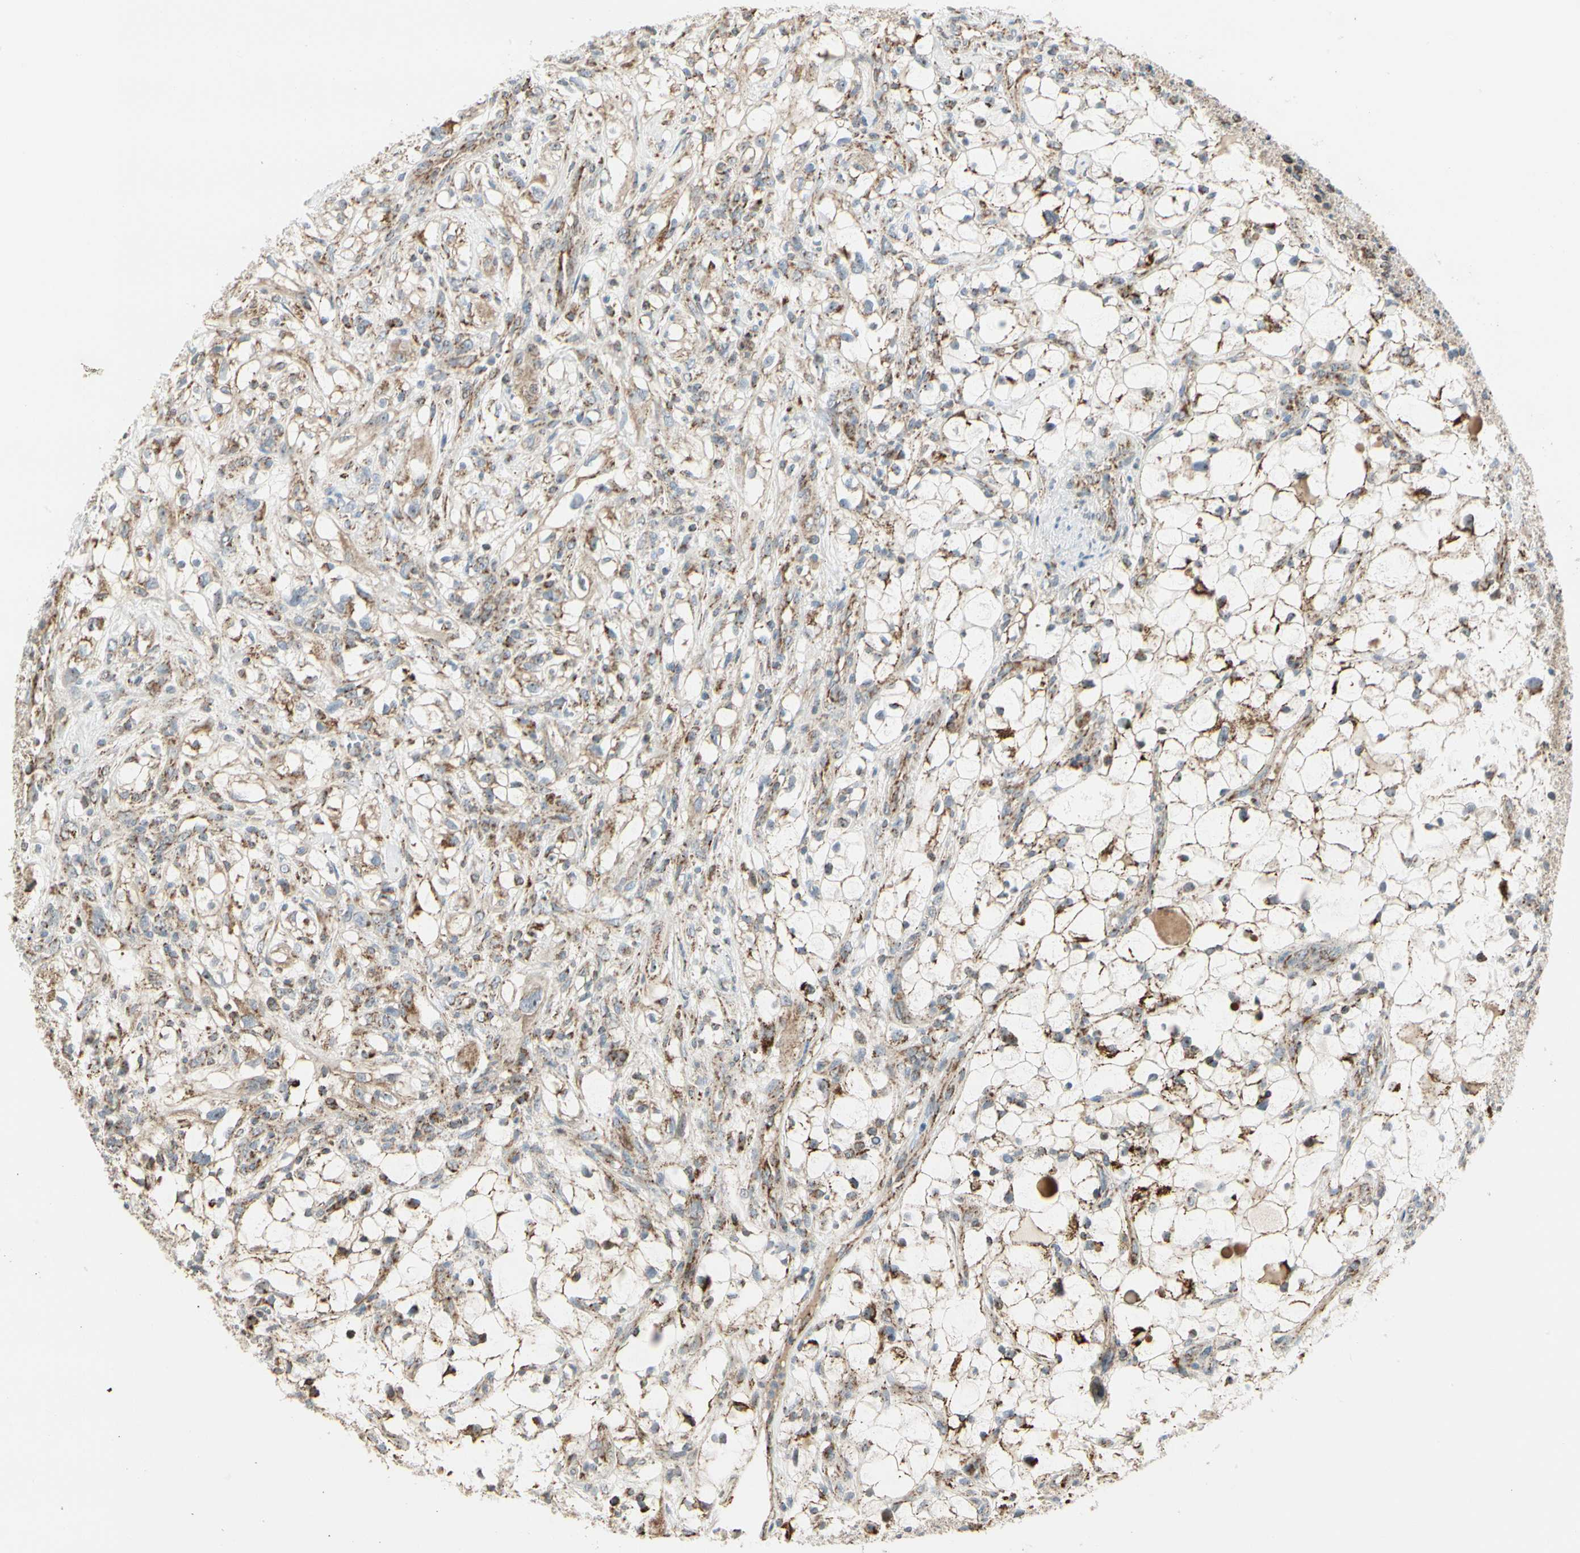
{"staining": {"intensity": "moderate", "quantity": ">75%", "location": "cytoplasmic/membranous"}, "tissue": "renal cancer", "cell_type": "Tumor cells", "image_type": "cancer", "snomed": [{"axis": "morphology", "description": "Adenocarcinoma, NOS"}, {"axis": "topography", "description": "Kidney"}], "caption": "Immunohistochemistry image of human renal cancer (adenocarcinoma) stained for a protein (brown), which demonstrates medium levels of moderate cytoplasmic/membranous expression in about >75% of tumor cells.", "gene": "ANKS6", "patient": {"sex": "female", "age": 60}}